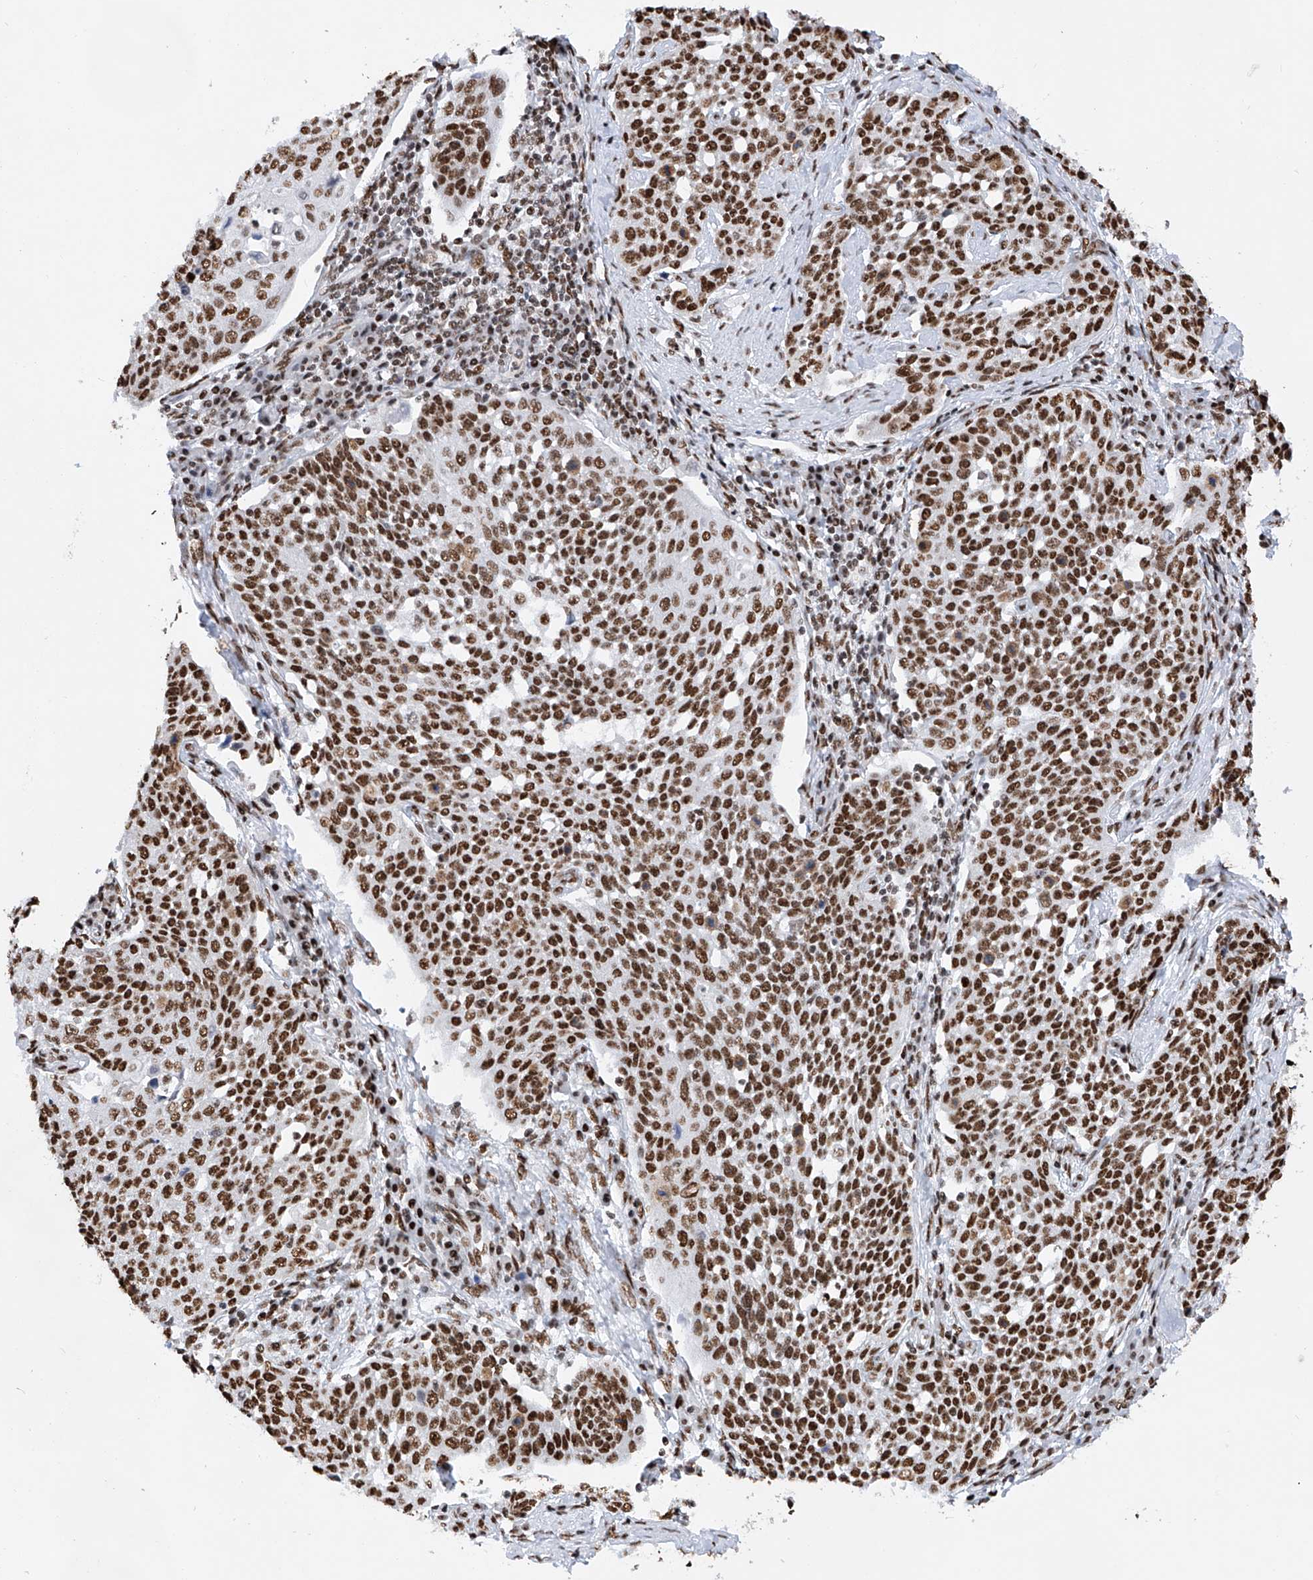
{"staining": {"intensity": "strong", "quantity": ">75%", "location": "nuclear"}, "tissue": "cervical cancer", "cell_type": "Tumor cells", "image_type": "cancer", "snomed": [{"axis": "morphology", "description": "Squamous cell carcinoma, NOS"}, {"axis": "topography", "description": "Cervix"}], "caption": "Human cervical cancer (squamous cell carcinoma) stained for a protein (brown) displays strong nuclear positive staining in about >75% of tumor cells.", "gene": "SRSF6", "patient": {"sex": "female", "age": 34}}